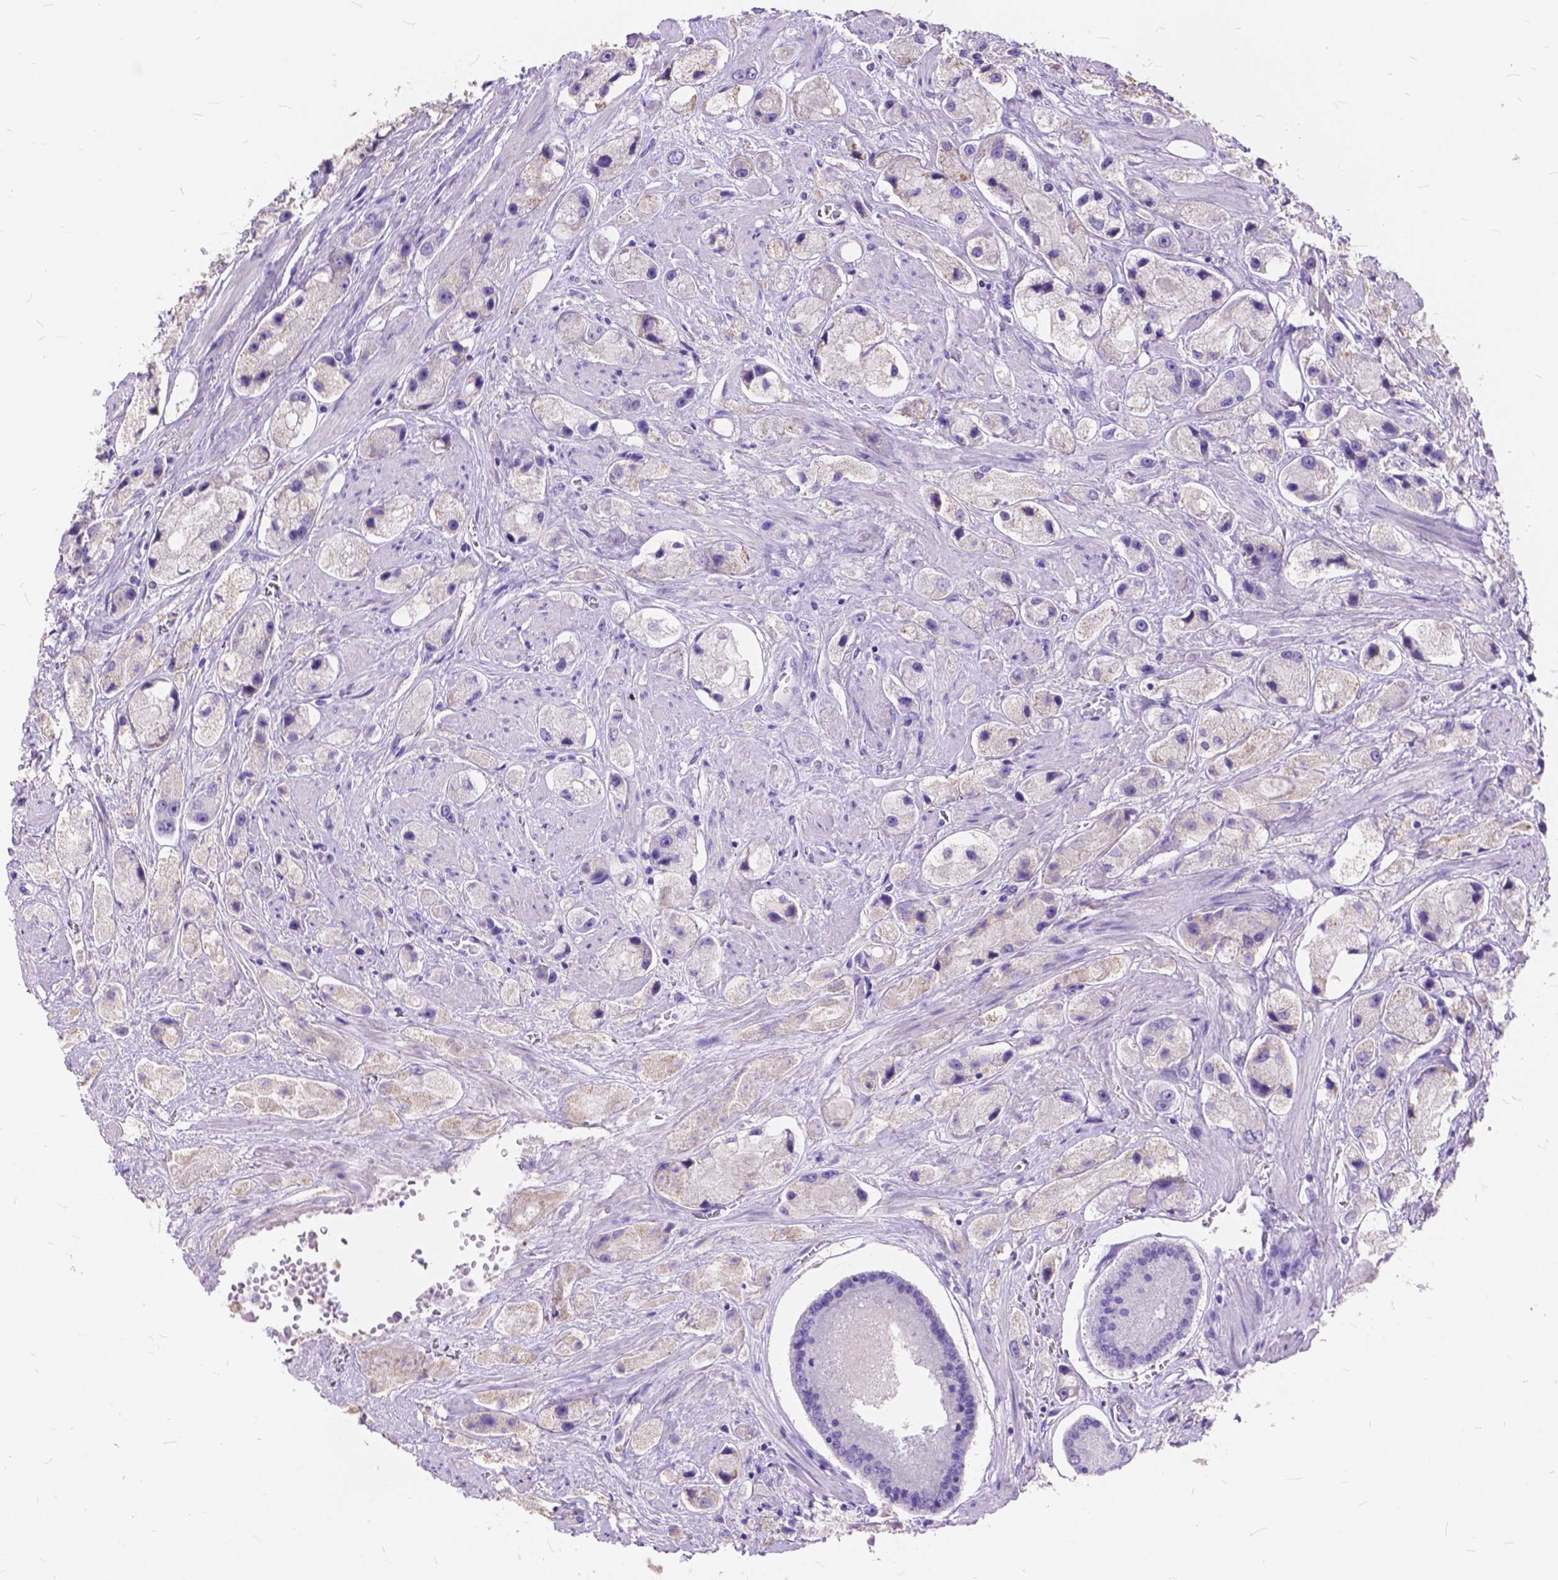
{"staining": {"intensity": "negative", "quantity": "none", "location": "none"}, "tissue": "prostate cancer", "cell_type": "Tumor cells", "image_type": "cancer", "snomed": [{"axis": "morphology", "description": "Adenocarcinoma, High grade"}, {"axis": "topography", "description": "Prostate"}], "caption": "Immunohistochemistry micrograph of human prostate cancer (adenocarcinoma (high-grade)) stained for a protein (brown), which demonstrates no positivity in tumor cells.", "gene": "FOXL2", "patient": {"sex": "male", "age": 67}}